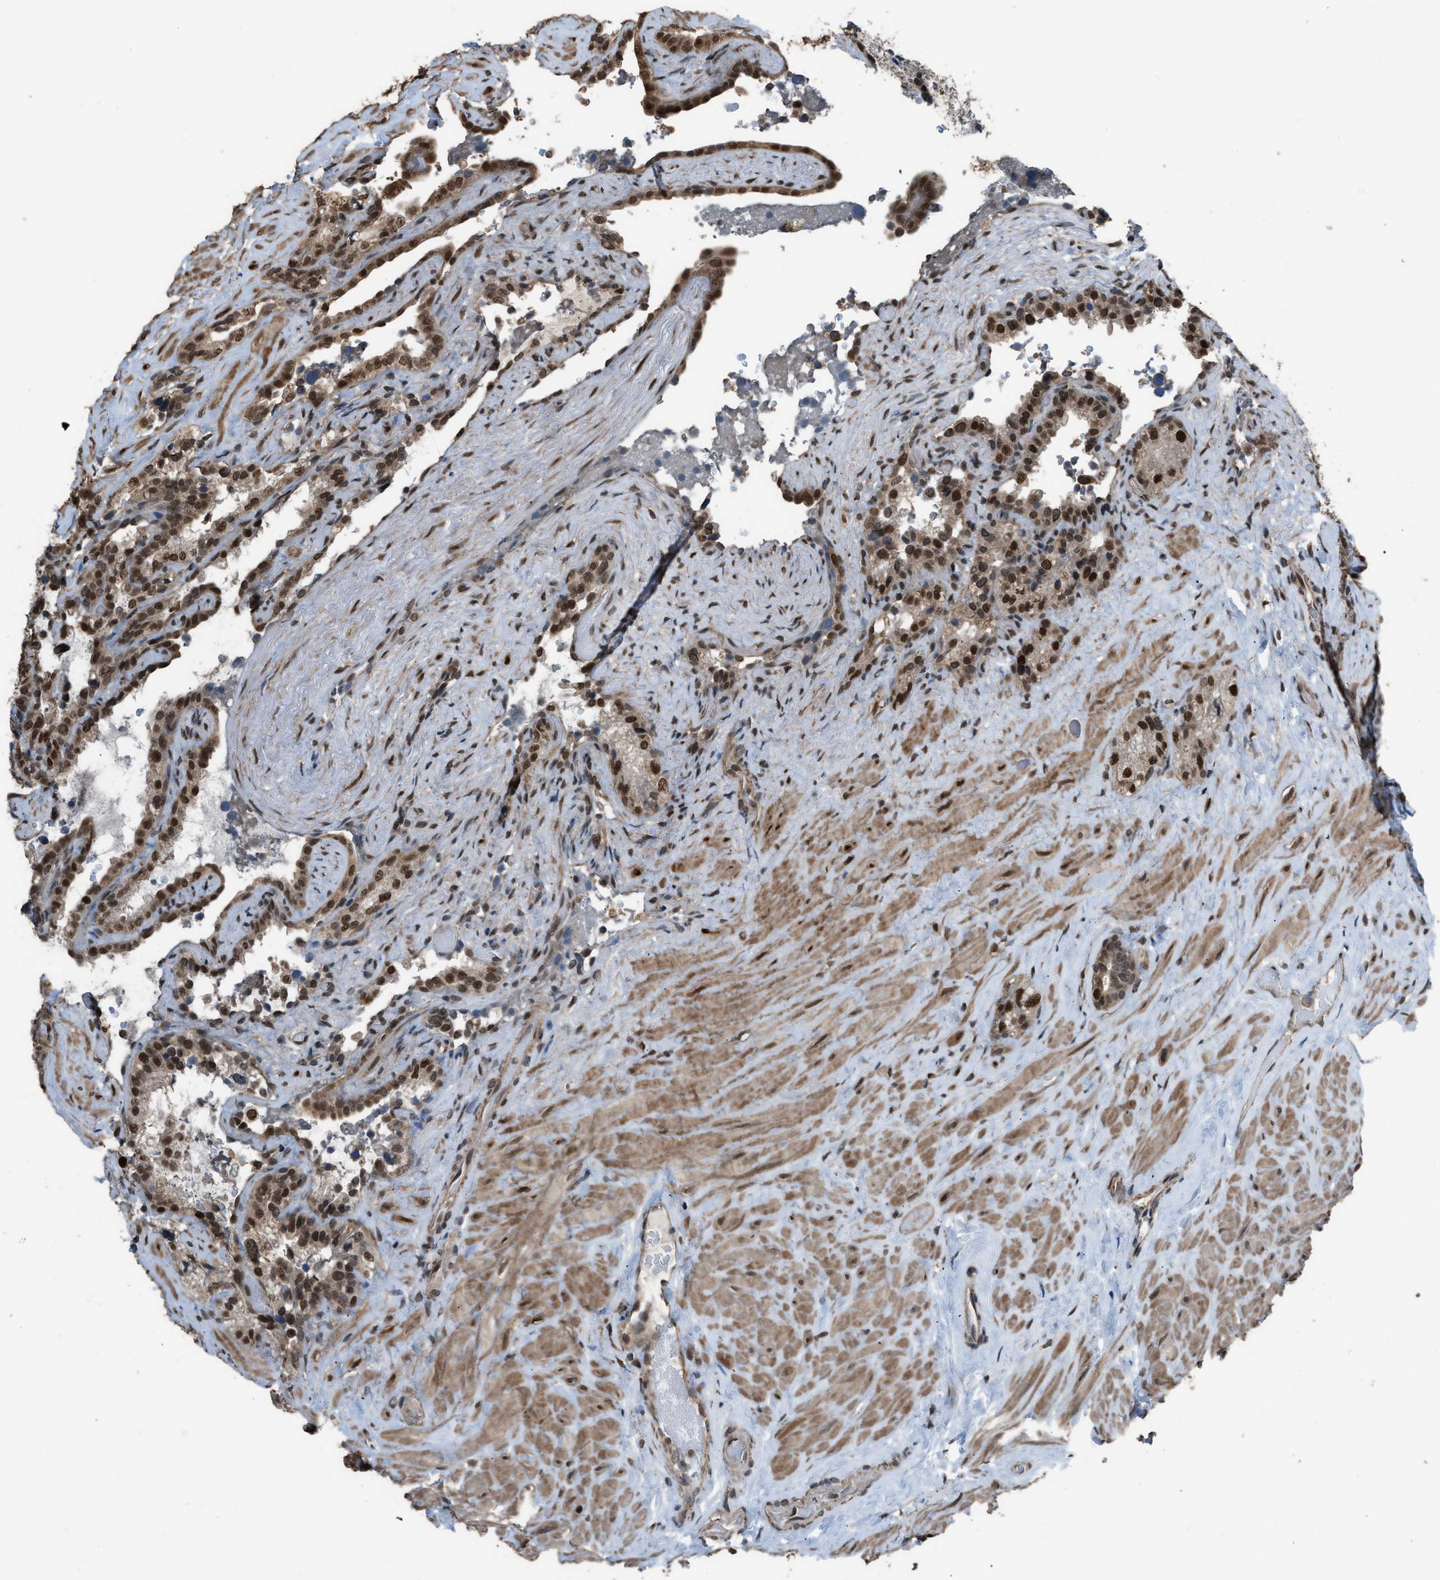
{"staining": {"intensity": "strong", "quantity": "25%-75%", "location": "nuclear"}, "tissue": "seminal vesicle", "cell_type": "Glandular cells", "image_type": "normal", "snomed": [{"axis": "morphology", "description": "Normal tissue, NOS"}, {"axis": "topography", "description": "Seminal veicle"}], "caption": "Seminal vesicle stained for a protein (brown) reveals strong nuclear positive expression in about 25%-75% of glandular cells.", "gene": "KPNA6", "patient": {"sex": "male", "age": 68}}